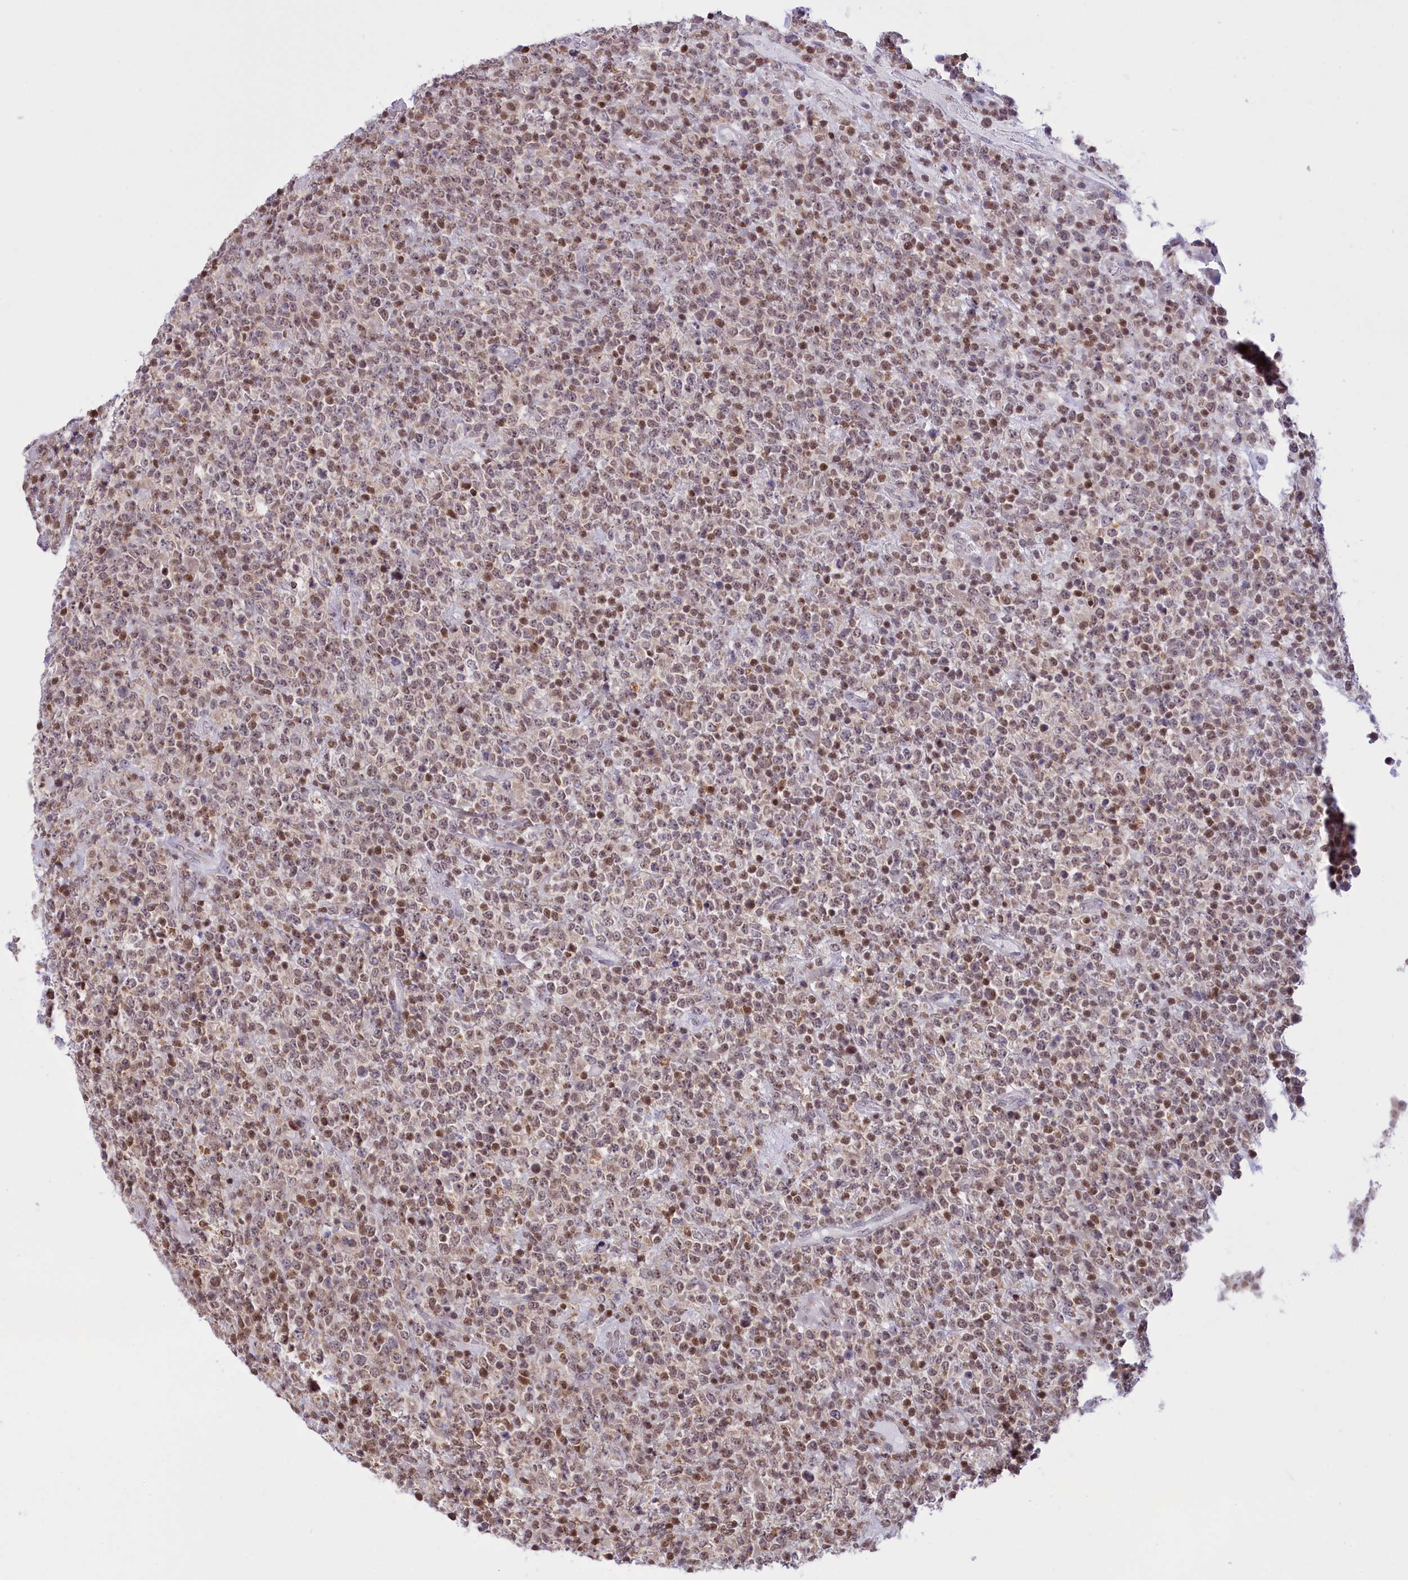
{"staining": {"intensity": "moderate", "quantity": ">75%", "location": "nuclear"}, "tissue": "lymphoma", "cell_type": "Tumor cells", "image_type": "cancer", "snomed": [{"axis": "morphology", "description": "Malignant lymphoma, non-Hodgkin's type, High grade"}, {"axis": "topography", "description": "Colon"}], "caption": "Lymphoma stained with DAB (3,3'-diaminobenzidine) immunohistochemistry (IHC) shows medium levels of moderate nuclear expression in about >75% of tumor cells.", "gene": "IZUMO2", "patient": {"sex": "female", "age": 53}}